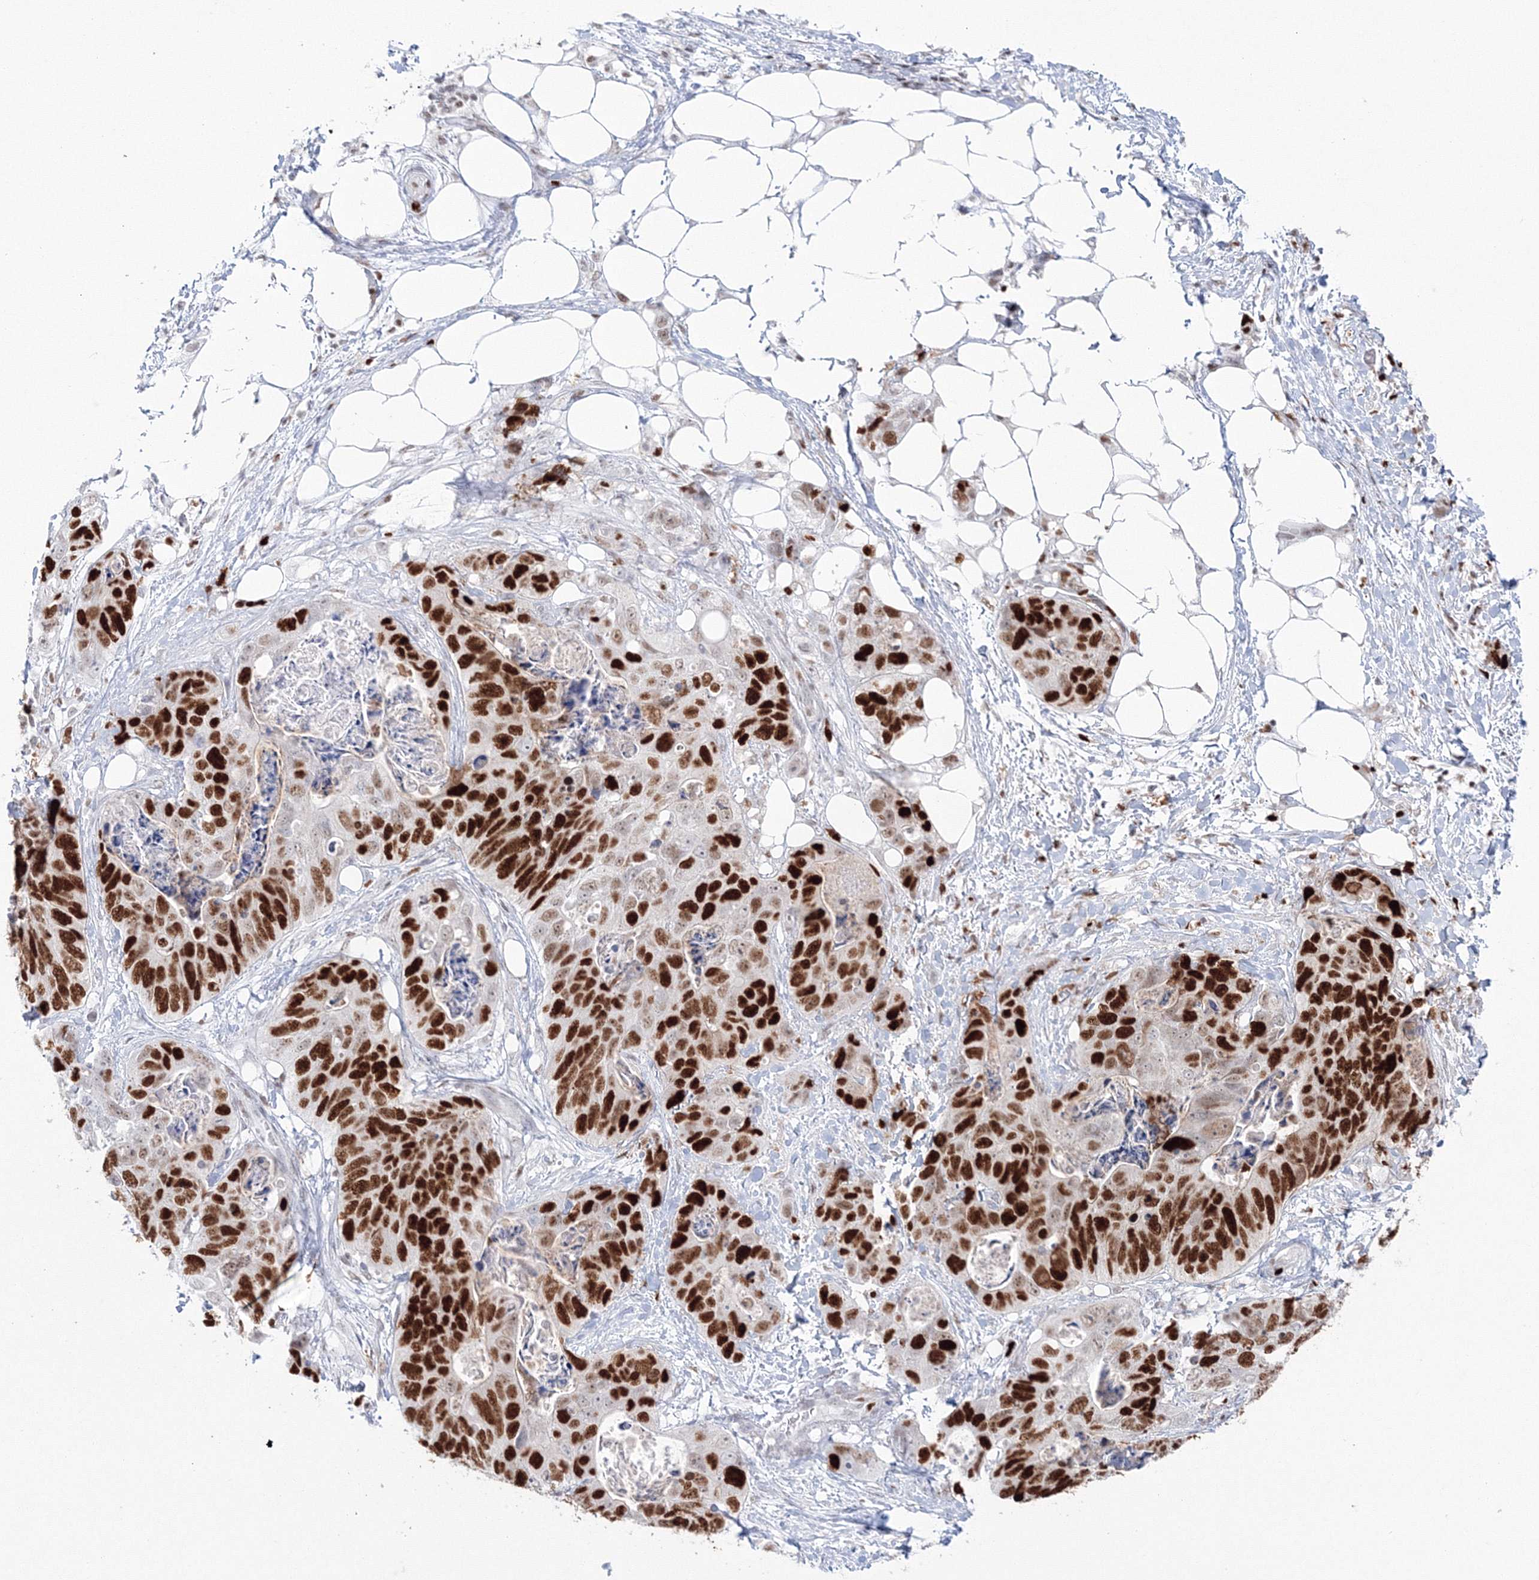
{"staining": {"intensity": "strong", "quantity": ">75%", "location": "nuclear"}, "tissue": "stomach cancer", "cell_type": "Tumor cells", "image_type": "cancer", "snomed": [{"axis": "morphology", "description": "Adenocarcinoma, NOS"}, {"axis": "topography", "description": "Stomach"}], "caption": "DAB (3,3'-diaminobenzidine) immunohistochemical staining of human stomach adenocarcinoma exhibits strong nuclear protein staining in approximately >75% of tumor cells.", "gene": "LIG1", "patient": {"sex": "female", "age": 89}}